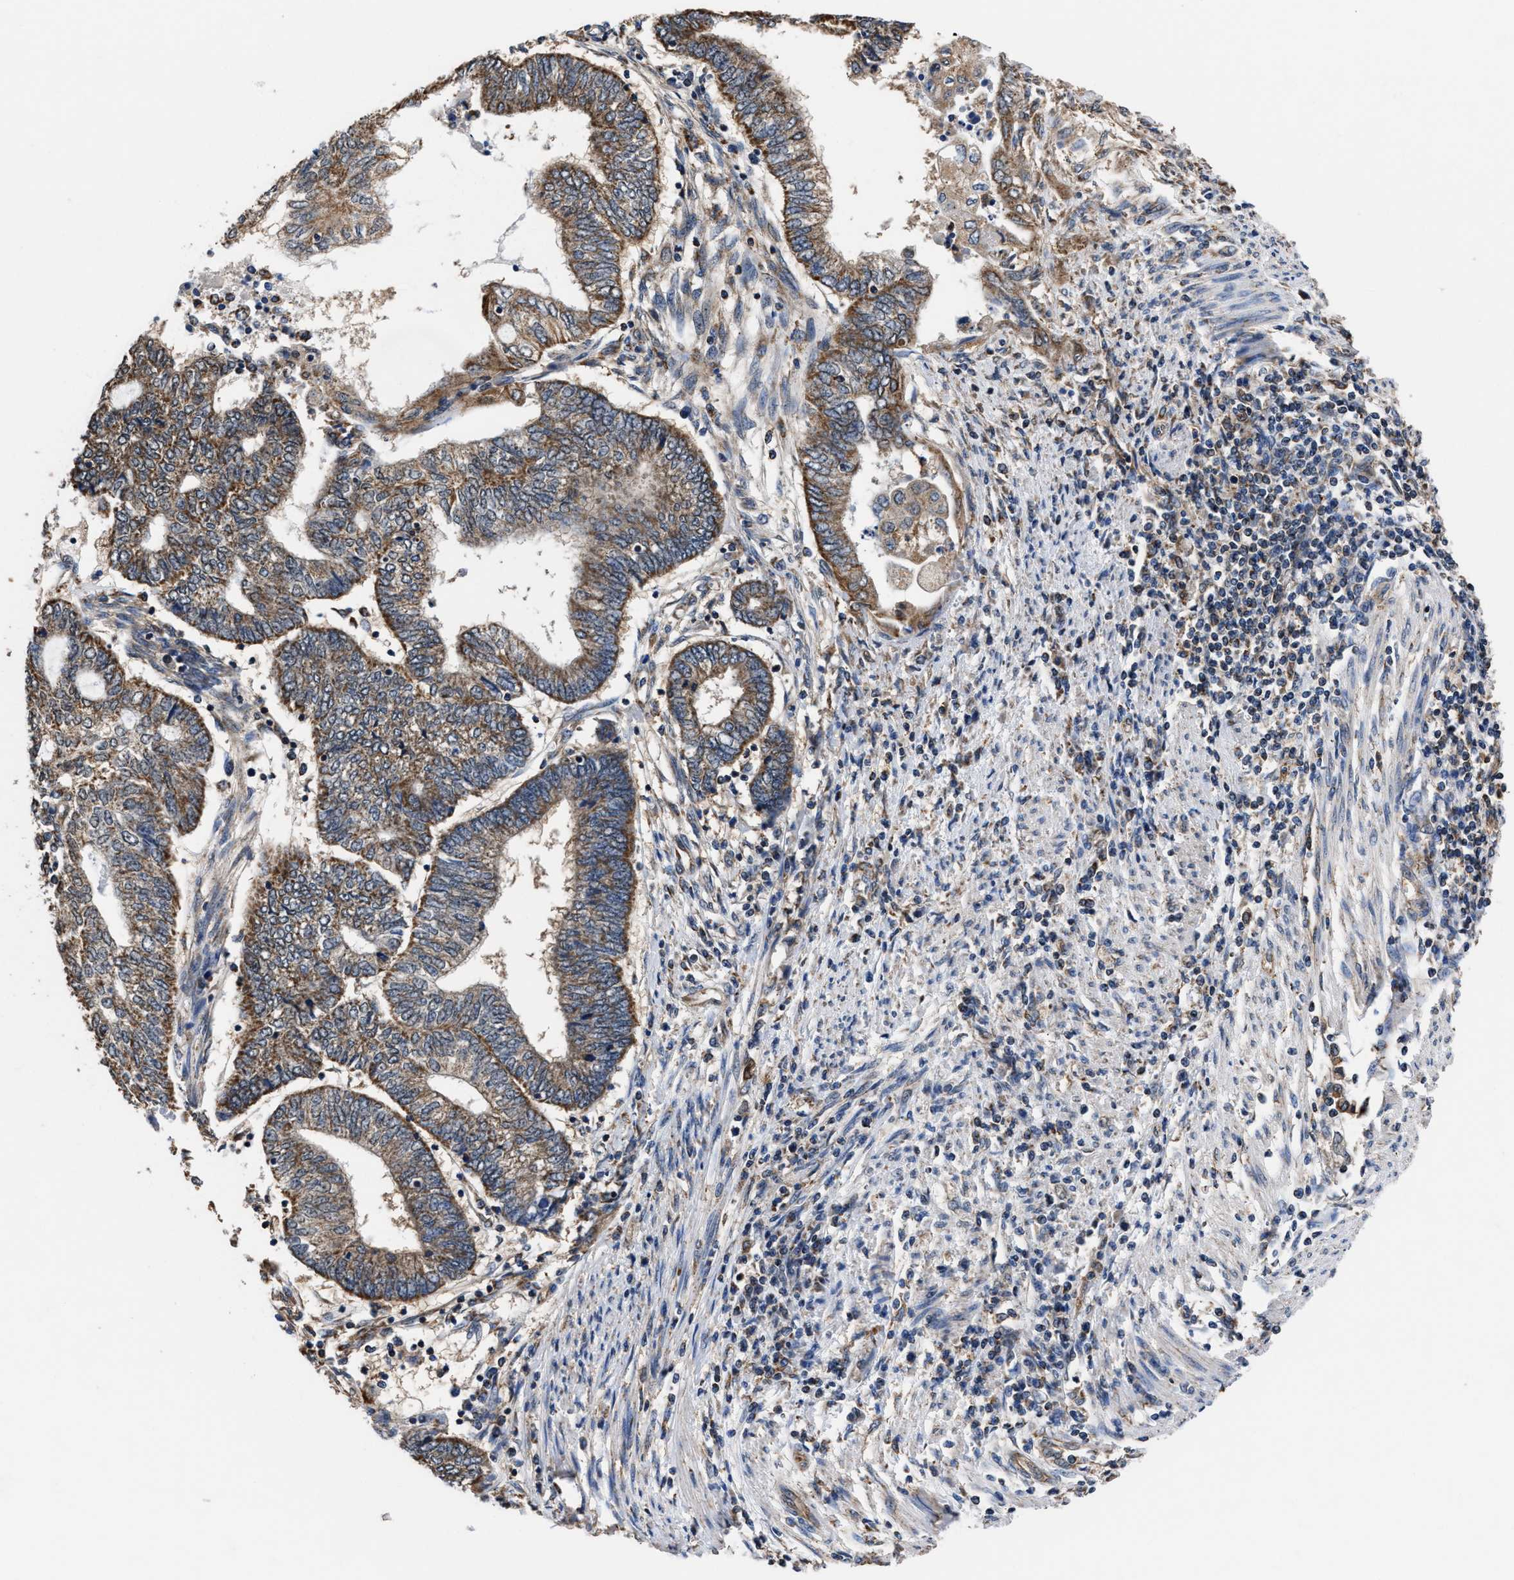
{"staining": {"intensity": "moderate", "quantity": ">75%", "location": "cytoplasmic/membranous"}, "tissue": "endometrial cancer", "cell_type": "Tumor cells", "image_type": "cancer", "snomed": [{"axis": "morphology", "description": "Adenocarcinoma, NOS"}, {"axis": "topography", "description": "Uterus"}, {"axis": "topography", "description": "Endometrium"}], "caption": "Protein expression analysis of adenocarcinoma (endometrial) demonstrates moderate cytoplasmic/membranous positivity in about >75% of tumor cells.", "gene": "ACLY", "patient": {"sex": "female", "age": 70}}